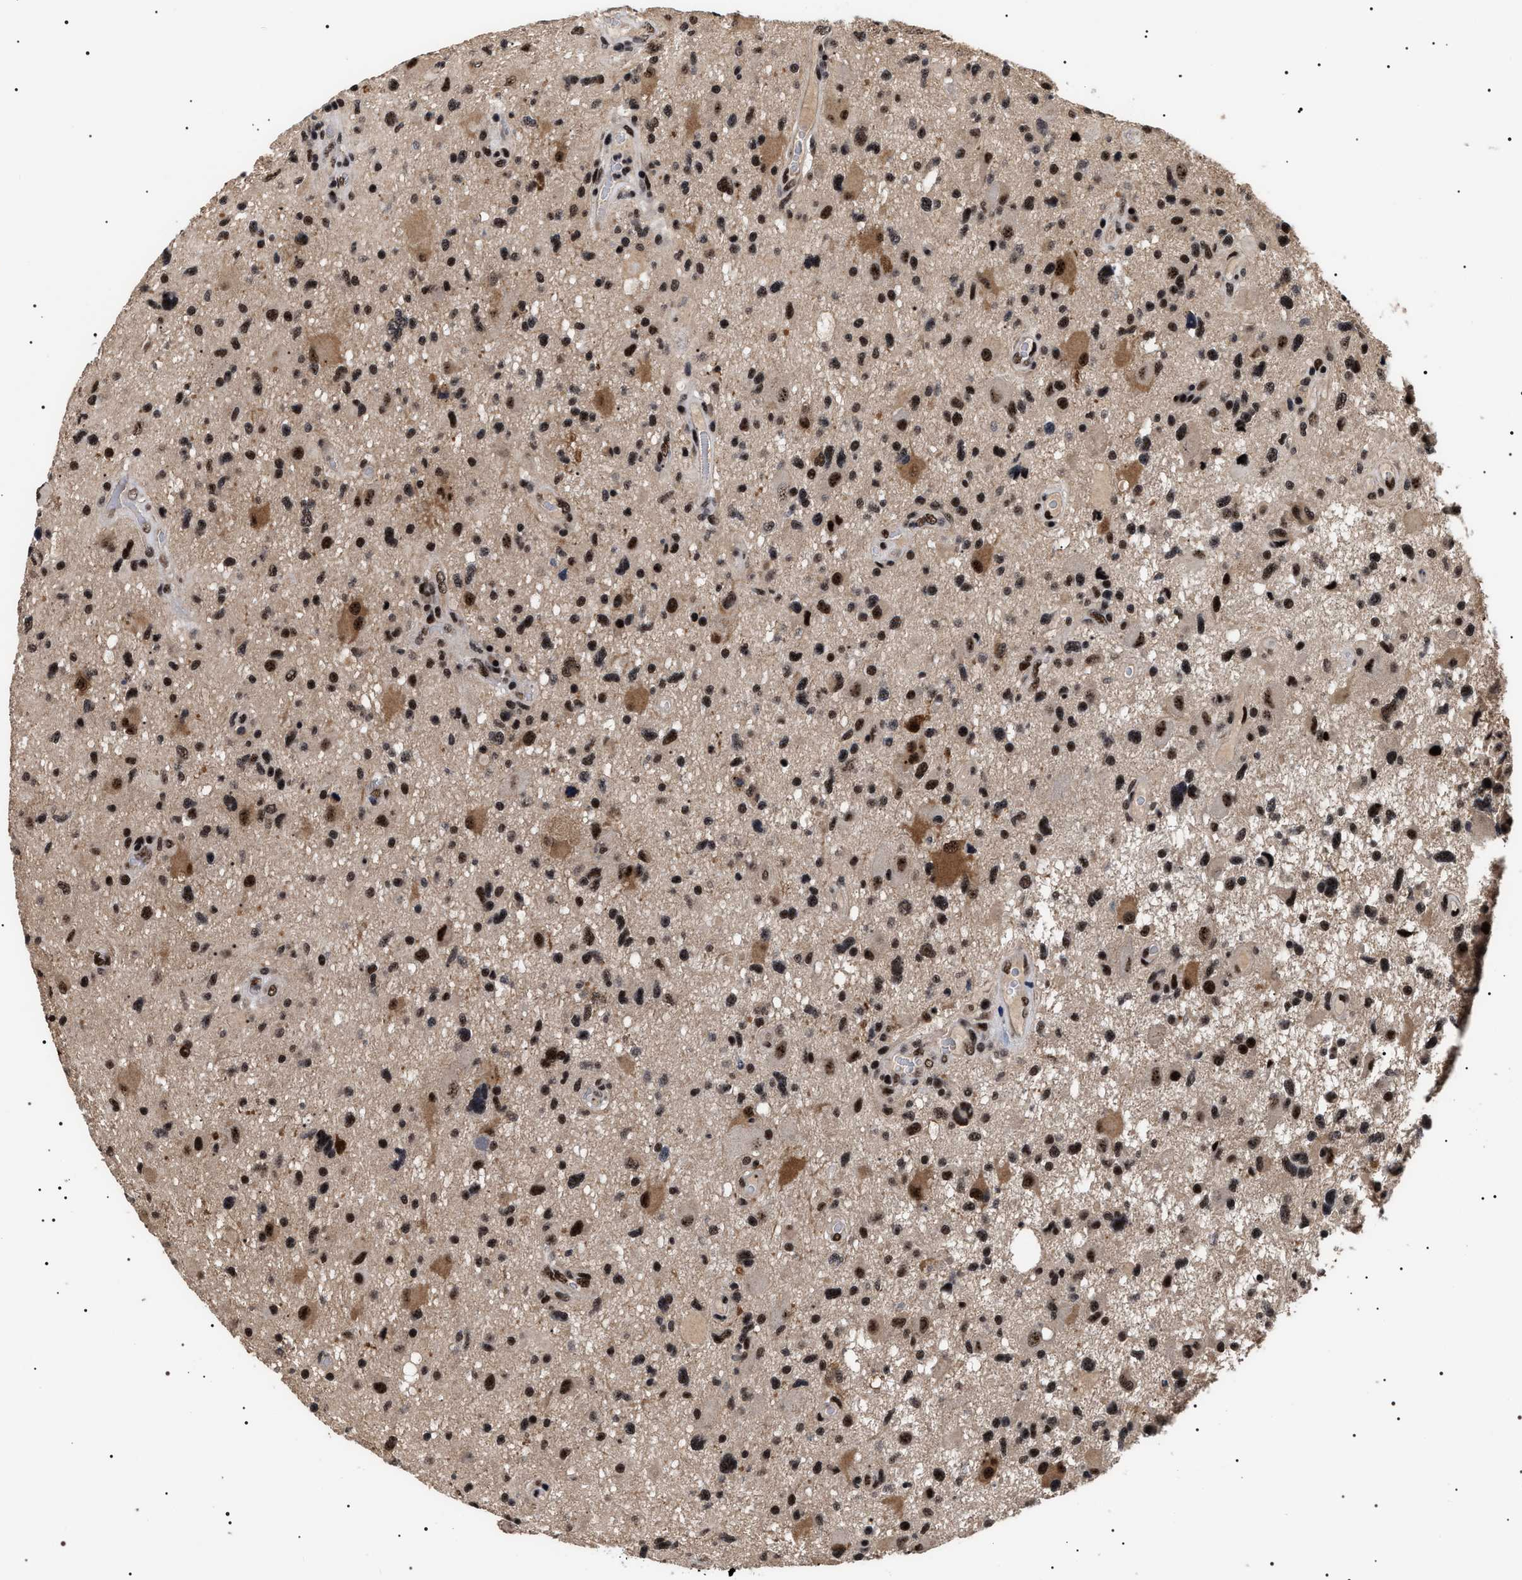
{"staining": {"intensity": "strong", "quantity": ">75%", "location": "cytoplasmic/membranous,nuclear"}, "tissue": "glioma", "cell_type": "Tumor cells", "image_type": "cancer", "snomed": [{"axis": "morphology", "description": "Glioma, malignant, High grade"}, {"axis": "topography", "description": "Brain"}], "caption": "Immunohistochemistry (DAB (3,3'-diaminobenzidine)) staining of glioma shows strong cytoplasmic/membranous and nuclear protein staining in approximately >75% of tumor cells.", "gene": "CAAP1", "patient": {"sex": "male", "age": 33}}